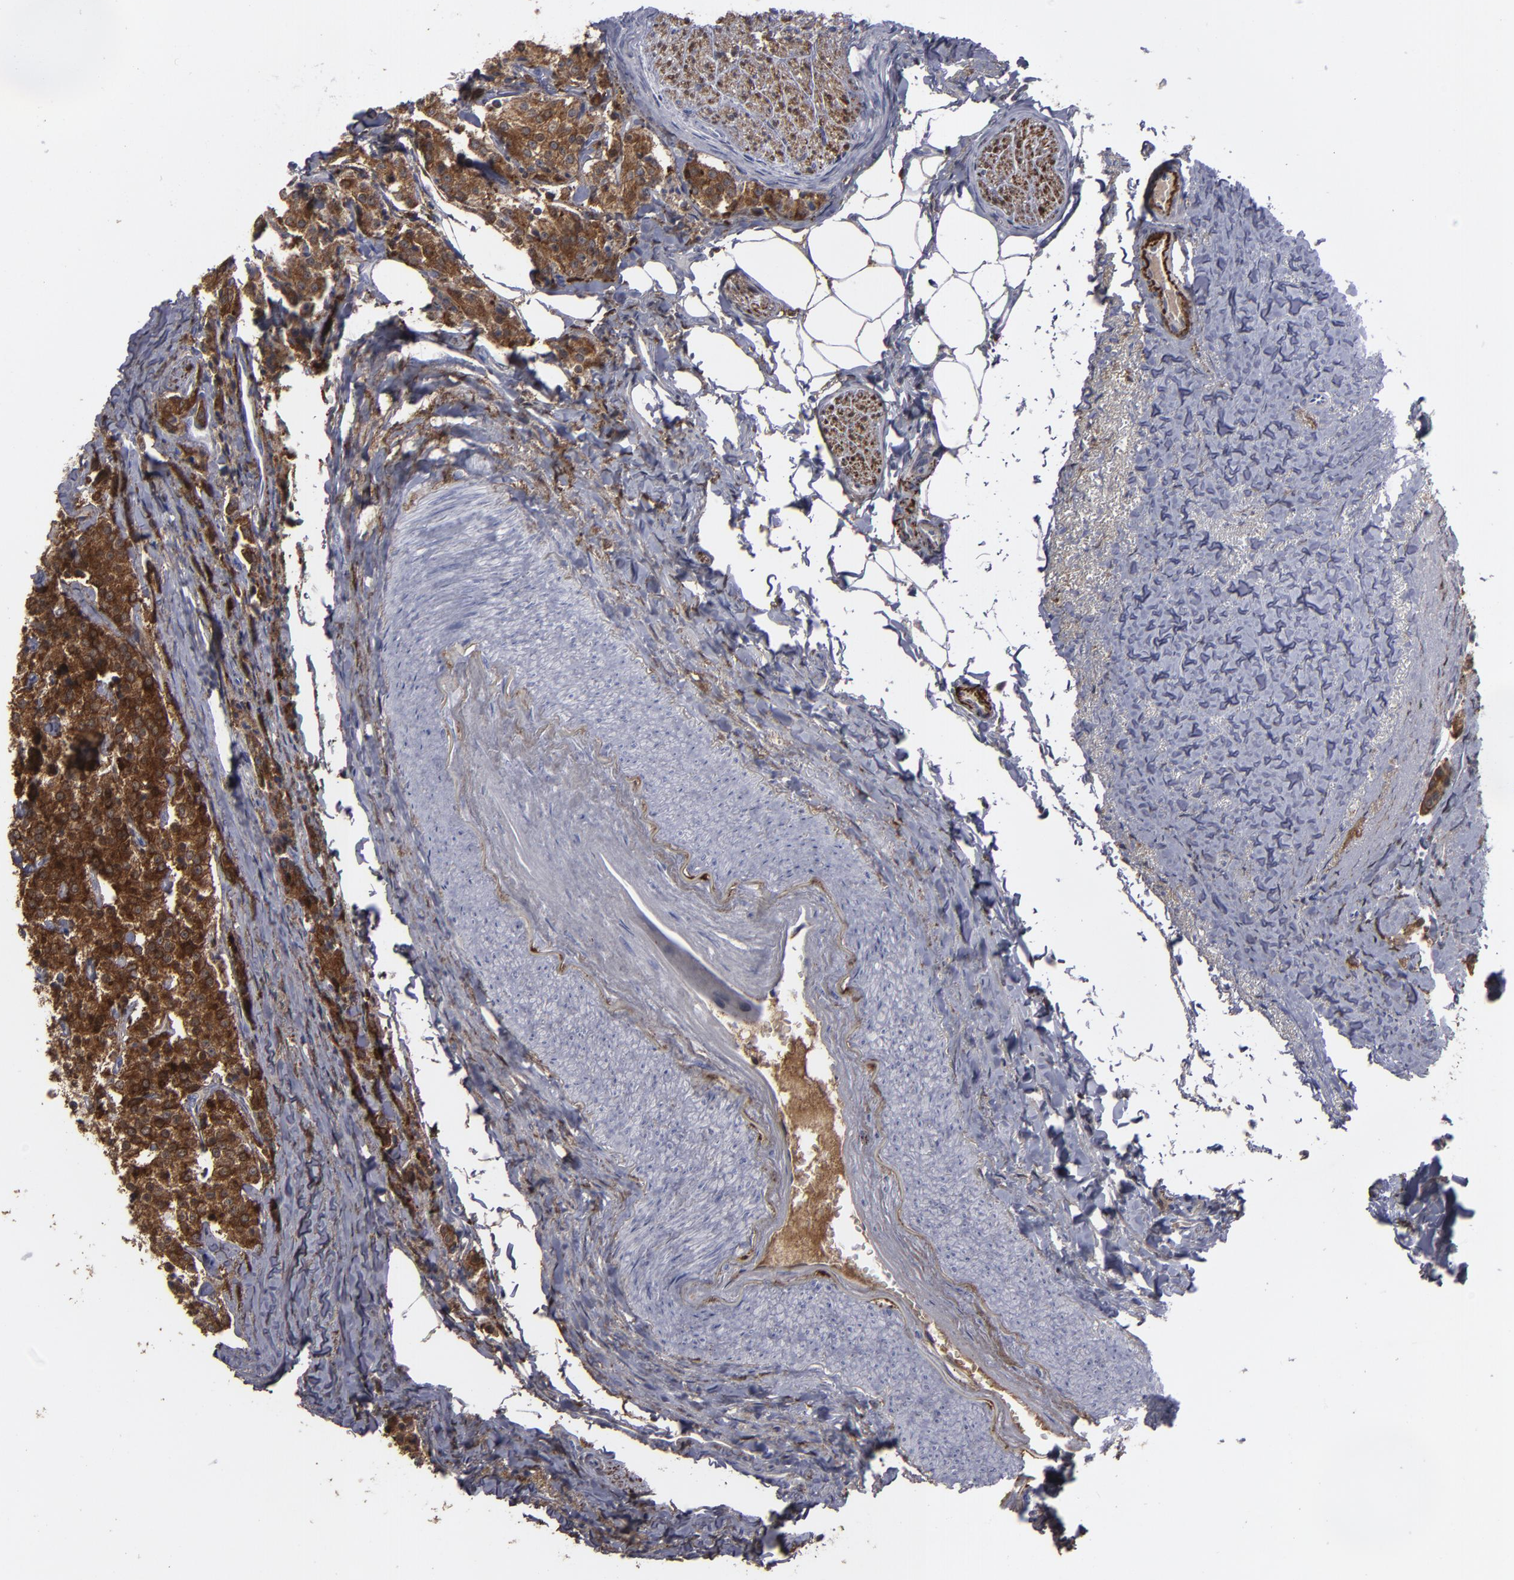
{"staining": {"intensity": "strong", "quantity": ">75%", "location": "cytoplasmic/membranous"}, "tissue": "carcinoid", "cell_type": "Tumor cells", "image_type": "cancer", "snomed": [{"axis": "morphology", "description": "Carcinoid, malignant, NOS"}, {"axis": "topography", "description": "Colon"}], "caption": "Brown immunohistochemical staining in human carcinoid demonstrates strong cytoplasmic/membranous staining in approximately >75% of tumor cells.", "gene": "SEMA3G", "patient": {"sex": "female", "age": 61}}